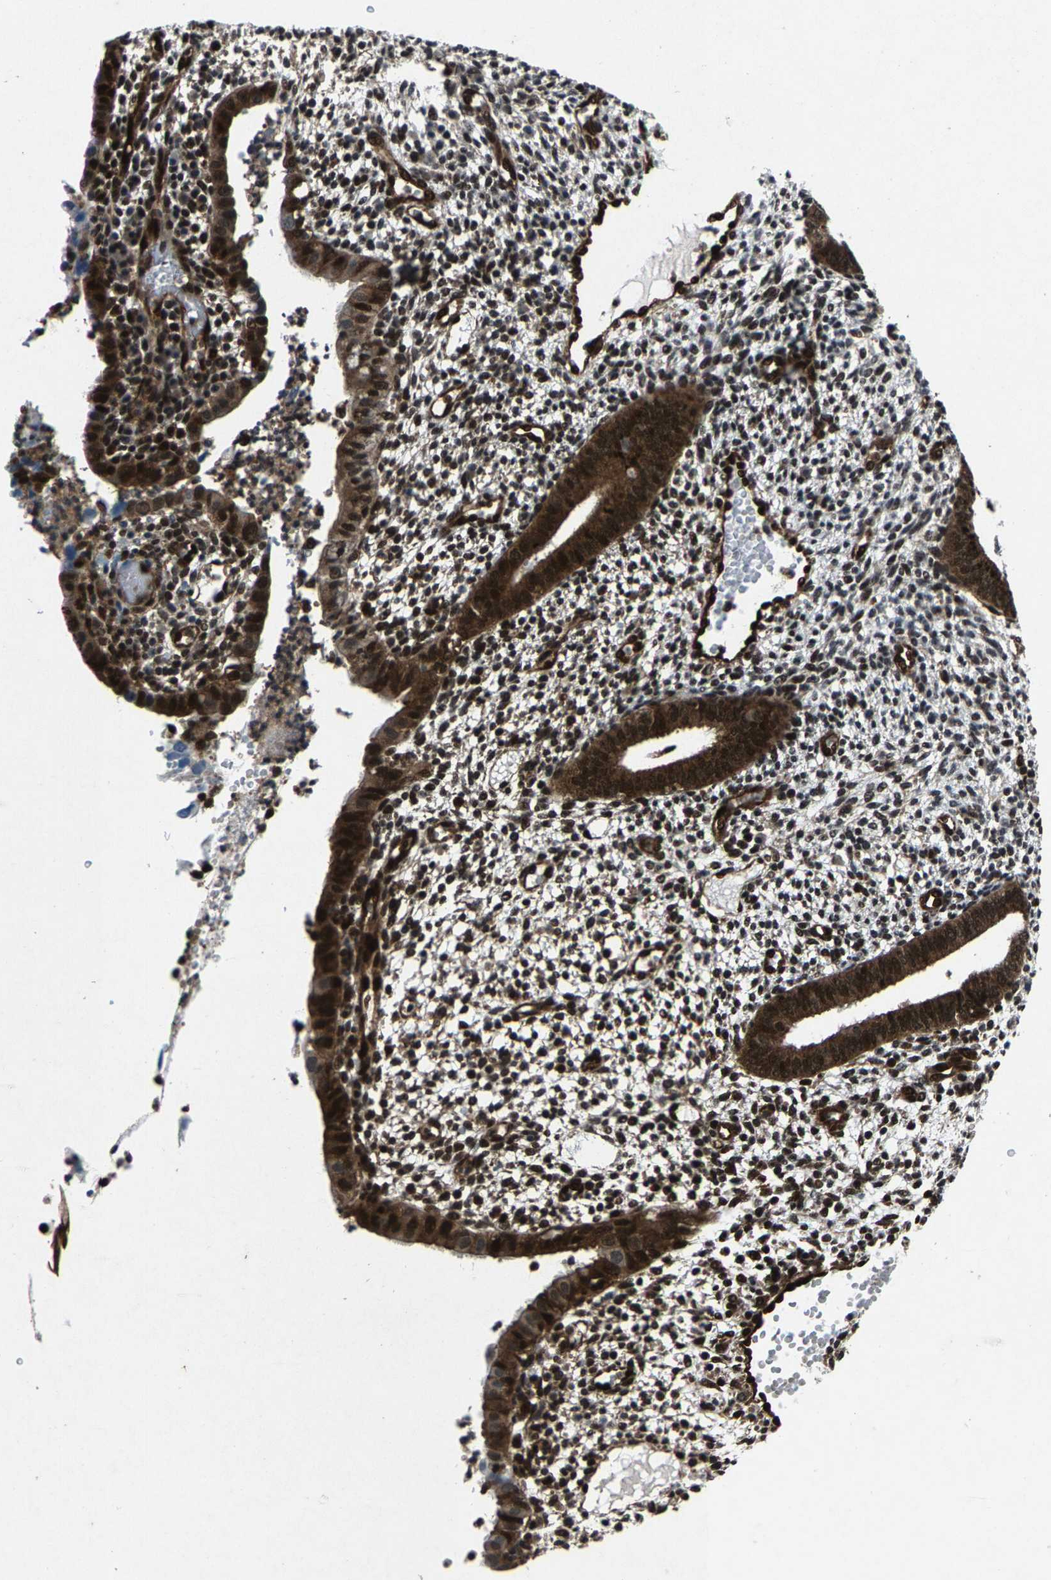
{"staining": {"intensity": "moderate", "quantity": ">75%", "location": "nuclear"}, "tissue": "endometrium", "cell_type": "Cells in endometrial stroma", "image_type": "normal", "snomed": [{"axis": "morphology", "description": "Normal tissue, NOS"}, {"axis": "topography", "description": "Endometrium"}], "caption": "Endometrium stained with DAB immunohistochemistry (IHC) exhibits medium levels of moderate nuclear positivity in about >75% of cells in endometrial stroma.", "gene": "ATXN3", "patient": {"sex": "female", "age": 35}}